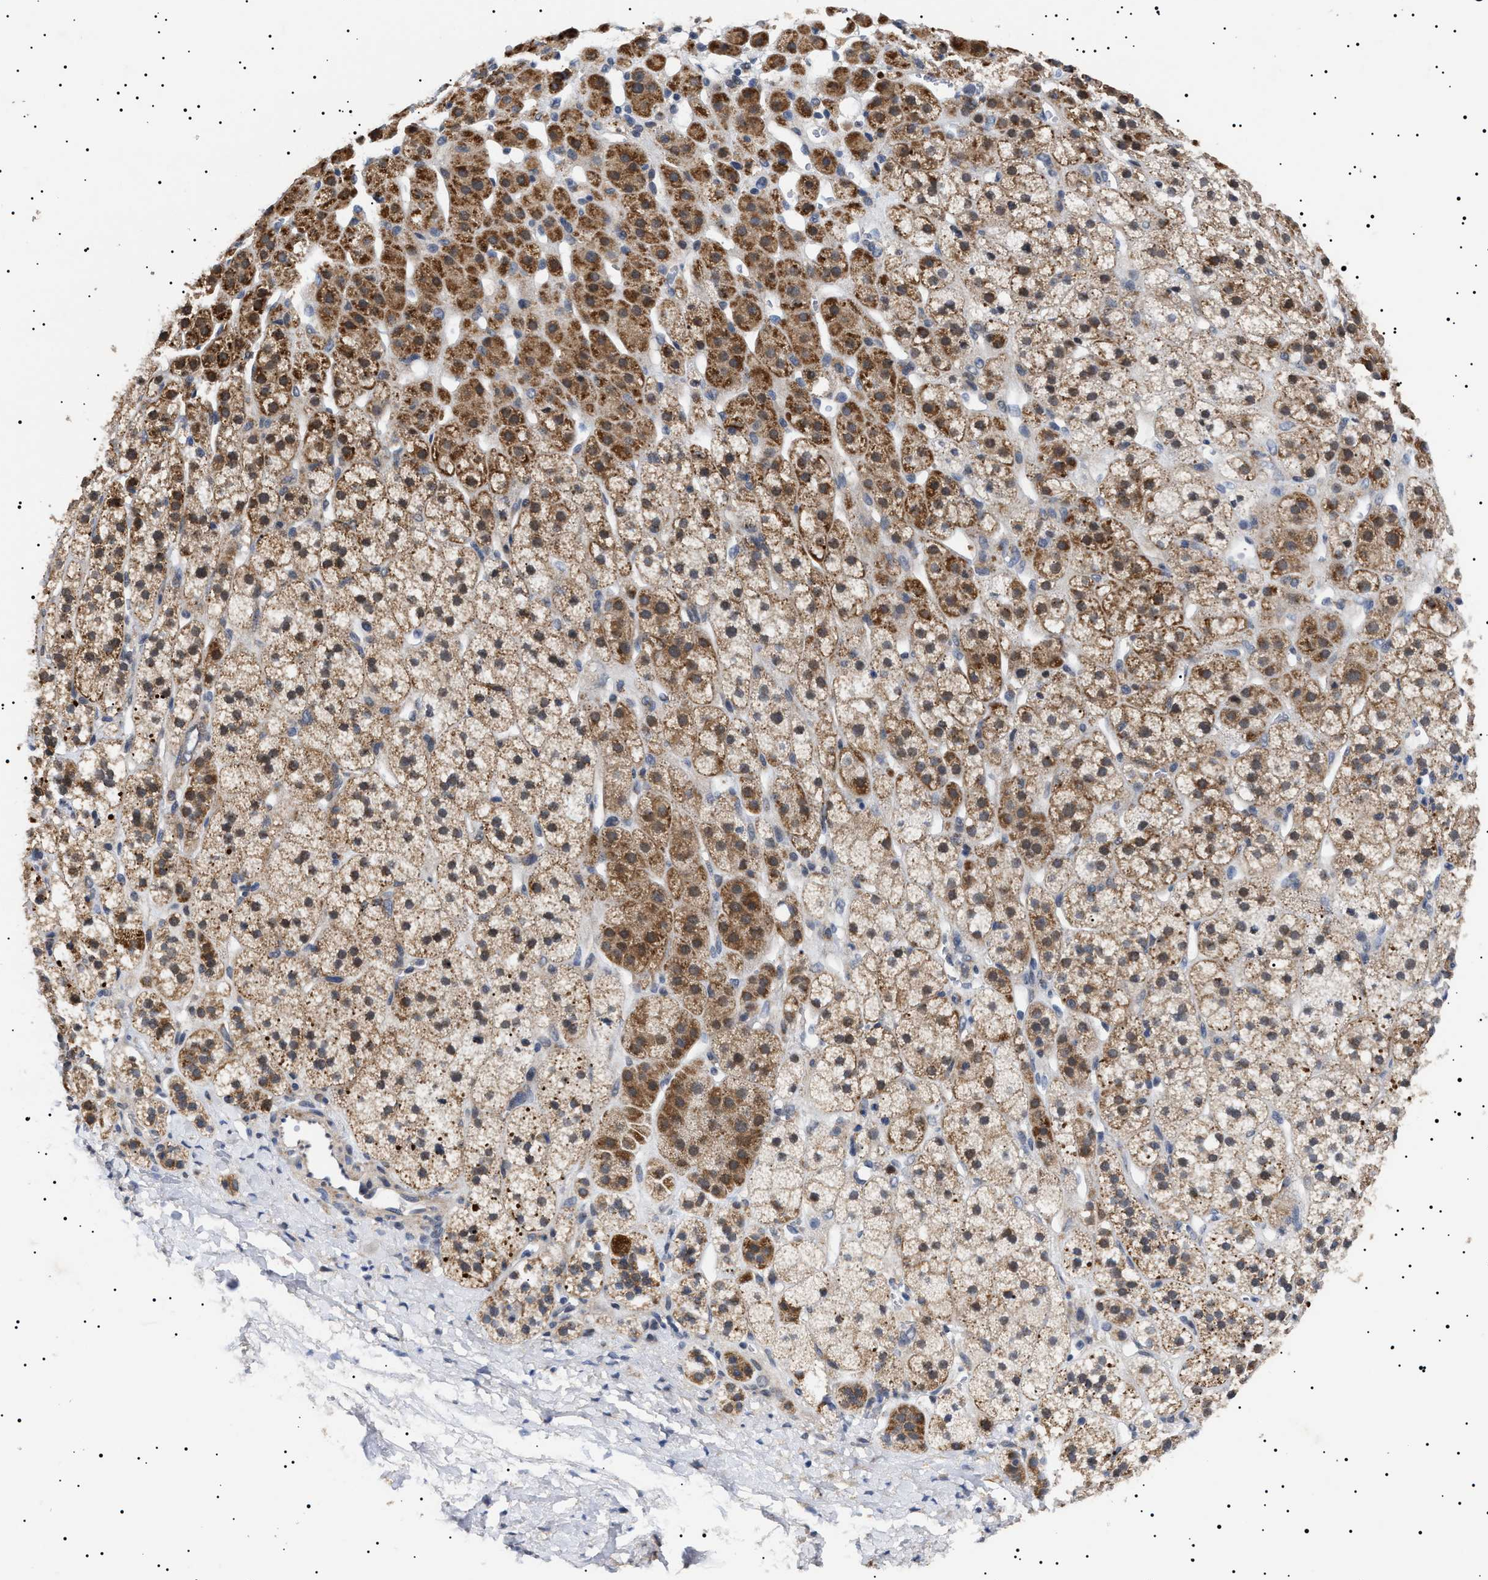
{"staining": {"intensity": "moderate", "quantity": ">75%", "location": "cytoplasmic/membranous"}, "tissue": "adrenal gland", "cell_type": "Glandular cells", "image_type": "normal", "snomed": [{"axis": "morphology", "description": "Normal tissue, NOS"}, {"axis": "topography", "description": "Adrenal gland"}], "caption": "Immunohistochemical staining of normal adrenal gland displays moderate cytoplasmic/membranous protein staining in approximately >75% of glandular cells. (Stains: DAB in brown, nuclei in blue, Microscopy: brightfield microscopy at high magnification).", "gene": "RAB34", "patient": {"sex": "male", "age": 56}}